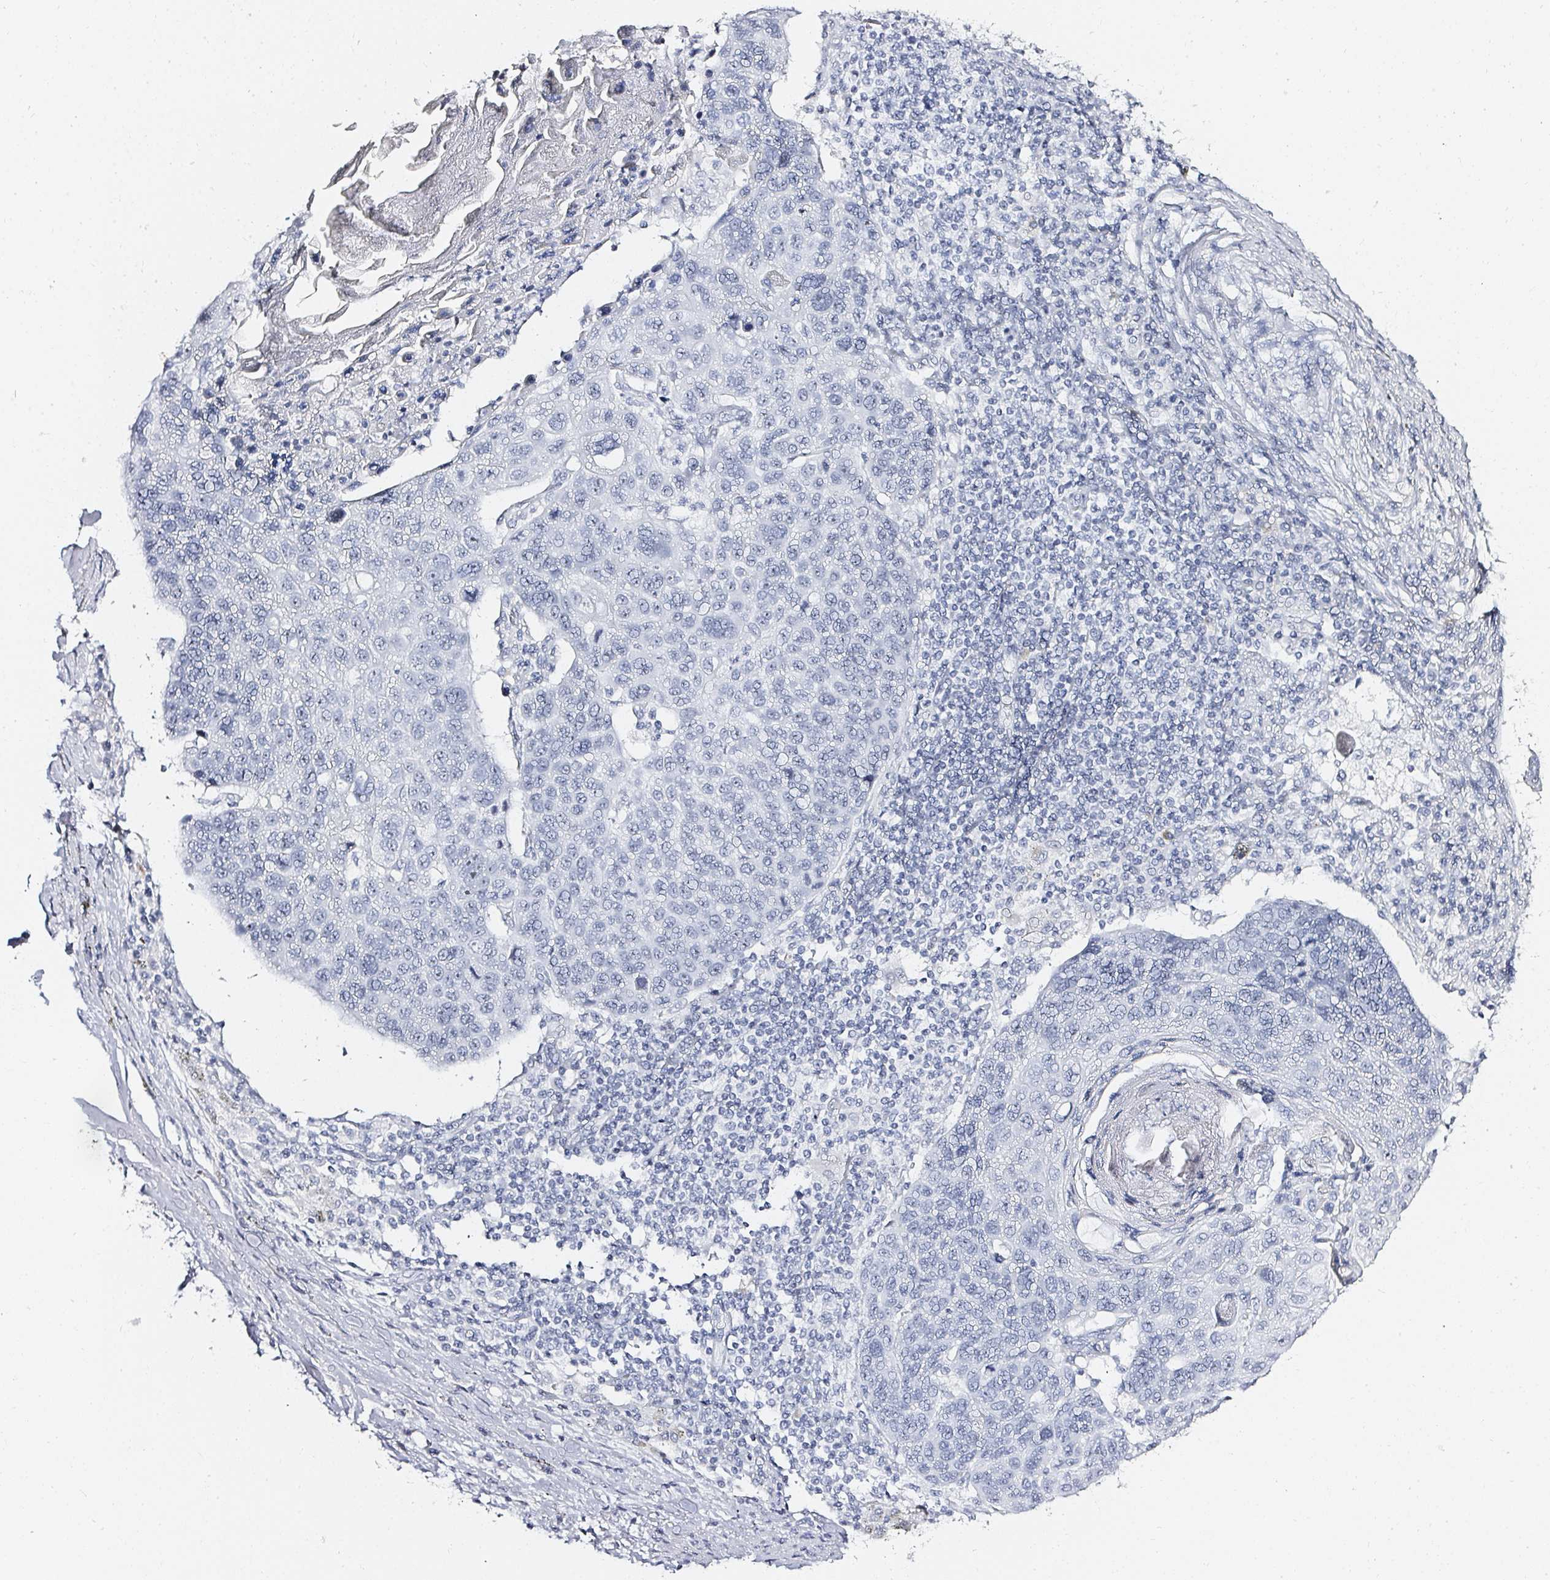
{"staining": {"intensity": "negative", "quantity": "none", "location": "none"}, "tissue": "lung cancer", "cell_type": "Tumor cells", "image_type": "cancer", "snomed": [{"axis": "morphology", "description": "Squamous cell carcinoma, NOS"}, {"axis": "topography", "description": "Lymph node"}, {"axis": "topography", "description": "Lung"}], "caption": "Immunohistochemistry (IHC) of human lung cancer (squamous cell carcinoma) demonstrates no expression in tumor cells. Nuclei are stained in blue.", "gene": "ACAN", "patient": {"sex": "male", "age": 61}}